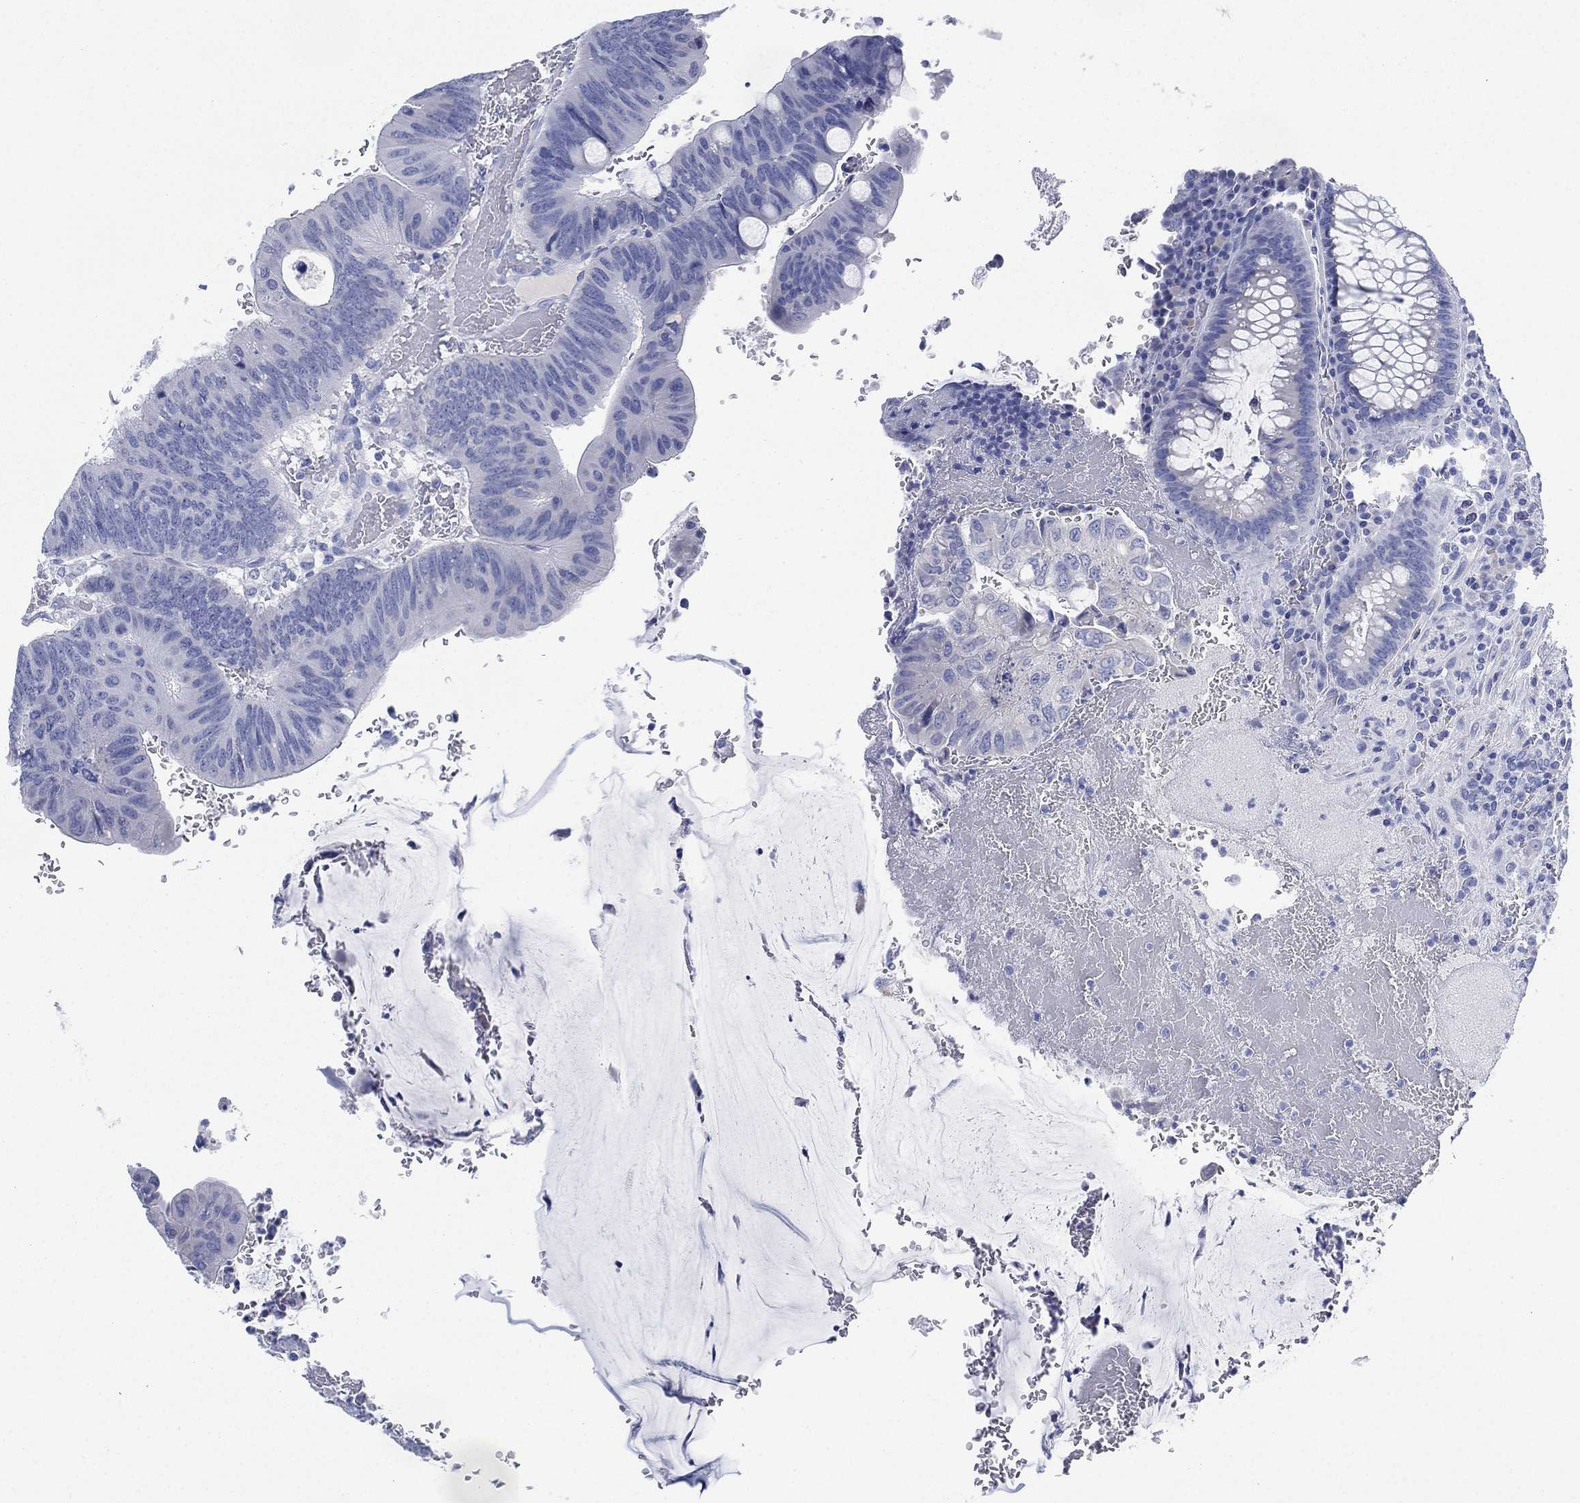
{"staining": {"intensity": "negative", "quantity": "none", "location": "none"}, "tissue": "colorectal cancer", "cell_type": "Tumor cells", "image_type": "cancer", "snomed": [{"axis": "morphology", "description": "Normal tissue, NOS"}, {"axis": "morphology", "description": "Adenocarcinoma, NOS"}, {"axis": "topography", "description": "Rectum"}], "caption": "Histopathology image shows no protein expression in tumor cells of colorectal cancer (adenocarcinoma) tissue.", "gene": "SLC9C2", "patient": {"sex": "male", "age": 92}}